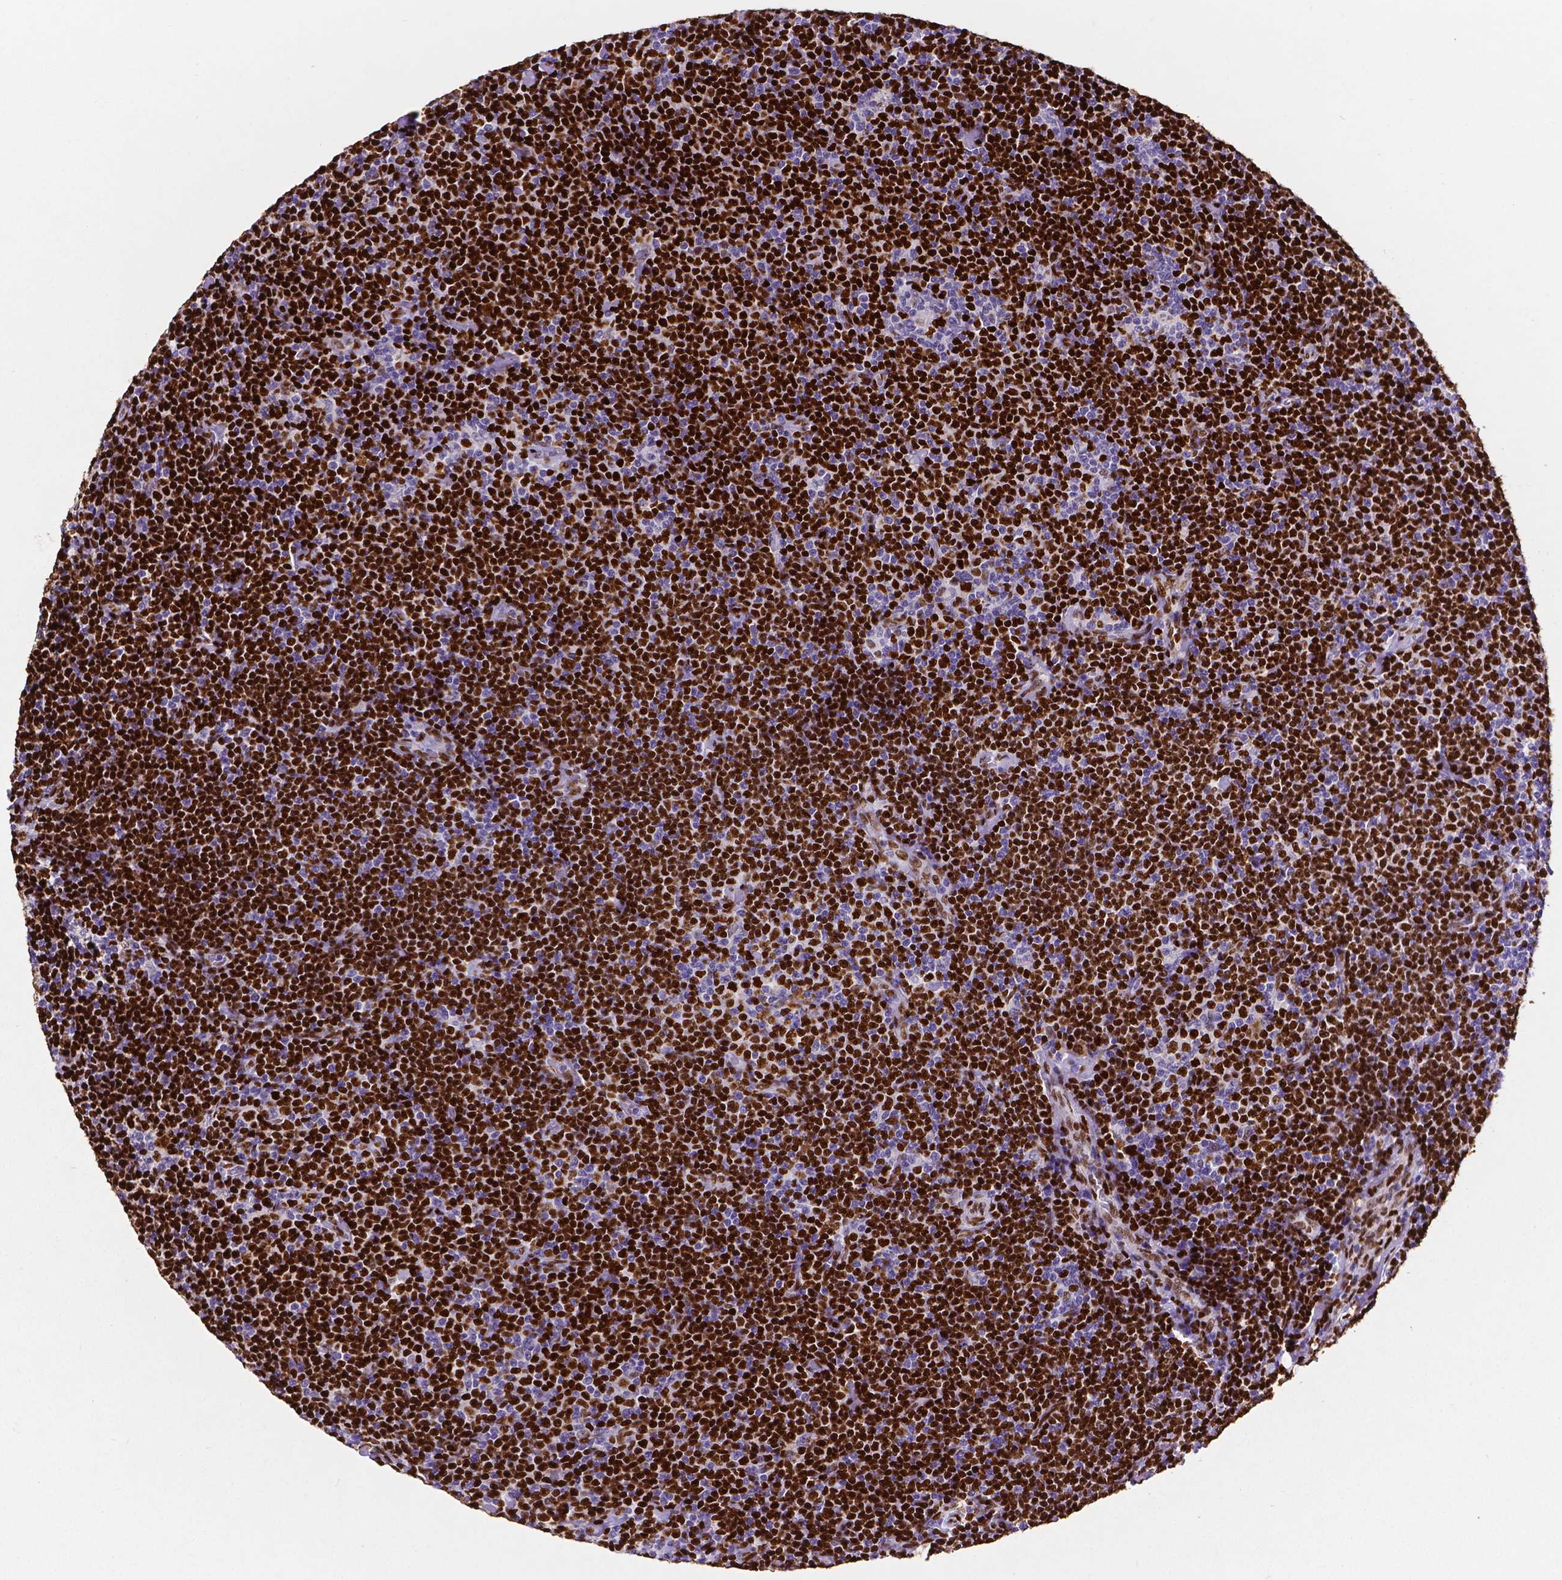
{"staining": {"intensity": "strong", "quantity": ">75%", "location": "nuclear"}, "tissue": "lymphoma", "cell_type": "Tumor cells", "image_type": "cancer", "snomed": [{"axis": "morphology", "description": "Malignant lymphoma, non-Hodgkin's type, Low grade"}, {"axis": "topography", "description": "Lymph node"}], "caption": "Immunohistochemistry (IHC) (DAB (3,3'-diaminobenzidine)) staining of malignant lymphoma, non-Hodgkin's type (low-grade) reveals strong nuclear protein positivity in approximately >75% of tumor cells.", "gene": "MEF2C", "patient": {"sex": "male", "age": 81}}